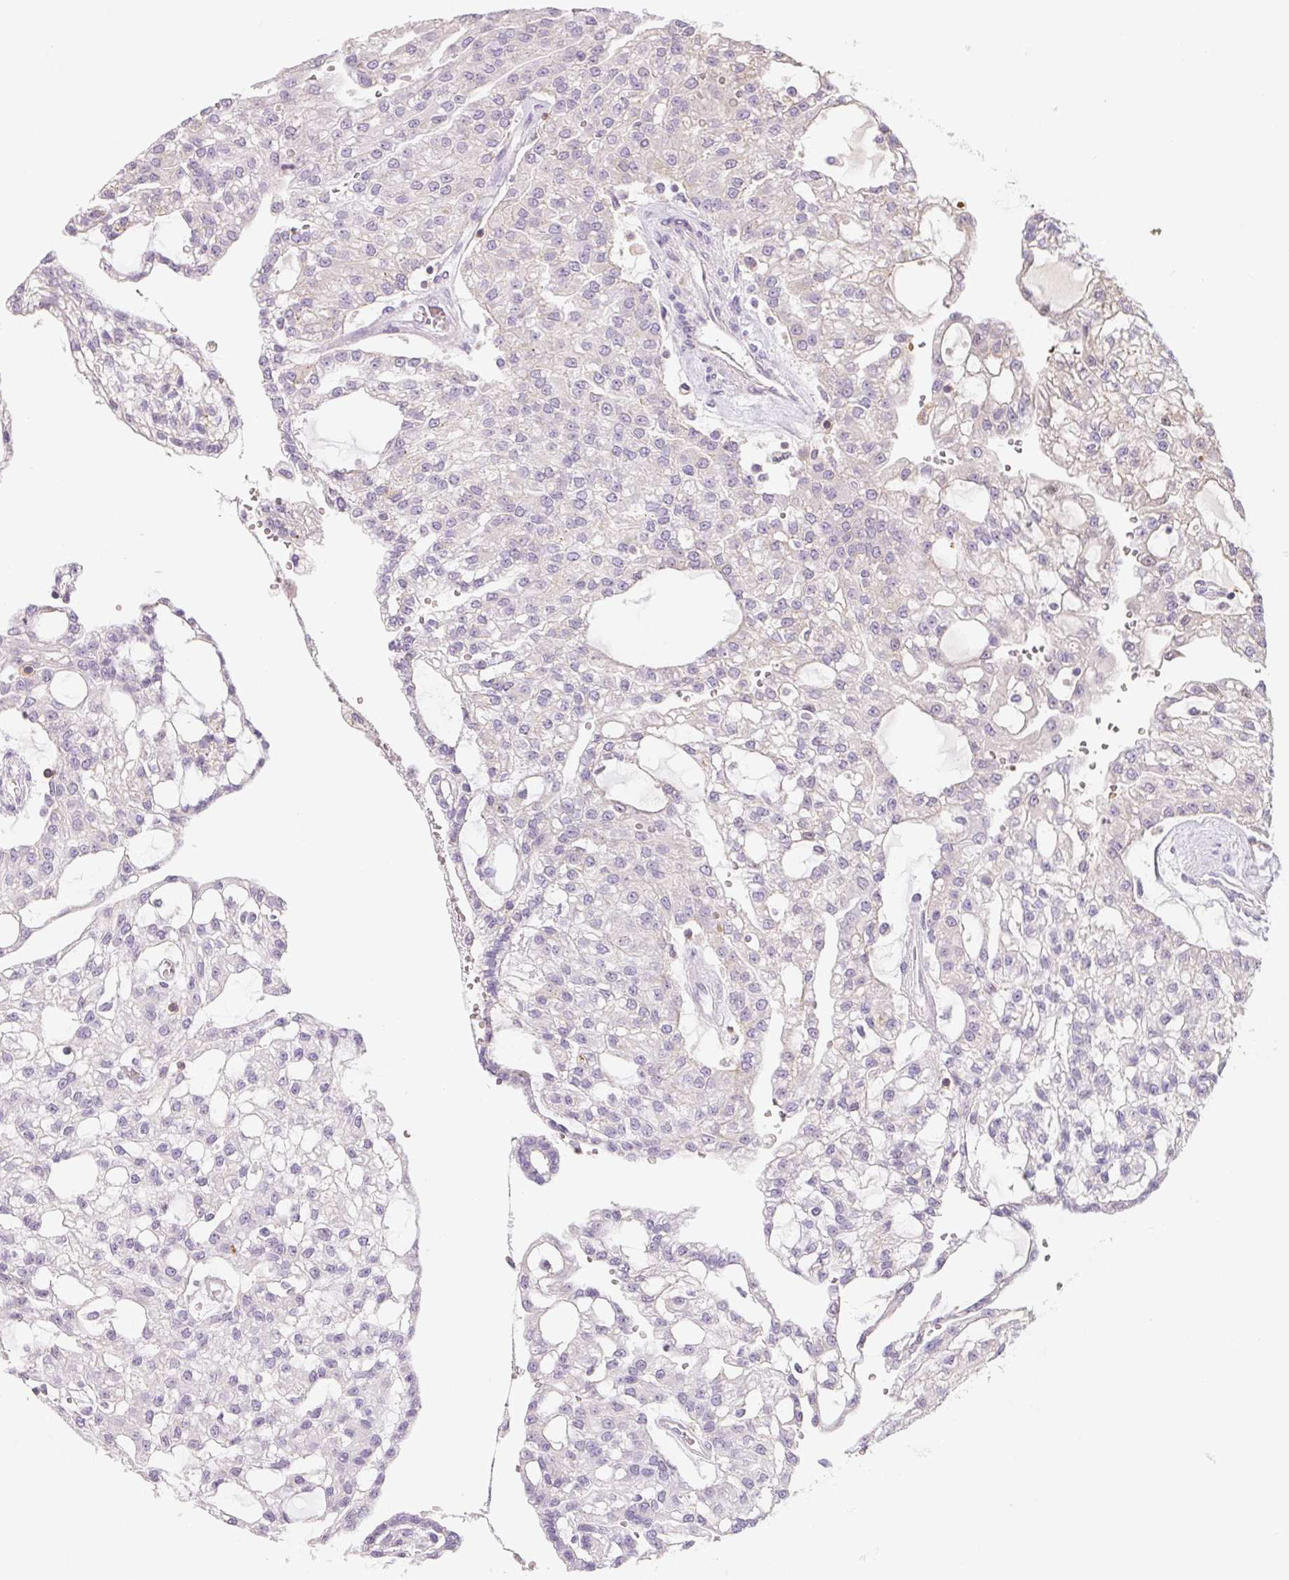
{"staining": {"intensity": "negative", "quantity": "none", "location": "none"}, "tissue": "renal cancer", "cell_type": "Tumor cells", "image_type": "cancer", "snomed": [{"axis": "morphology", "description": "Adenocarcinoma, NOS"}, {"axis": "topography", "description": "Kidney"}], "caption": "Tumor cells are negative for protein expression in human renal cancer (adenocarcinoma).", "gene": "CD69", "patient": {"sex": "male", "age": 63}}